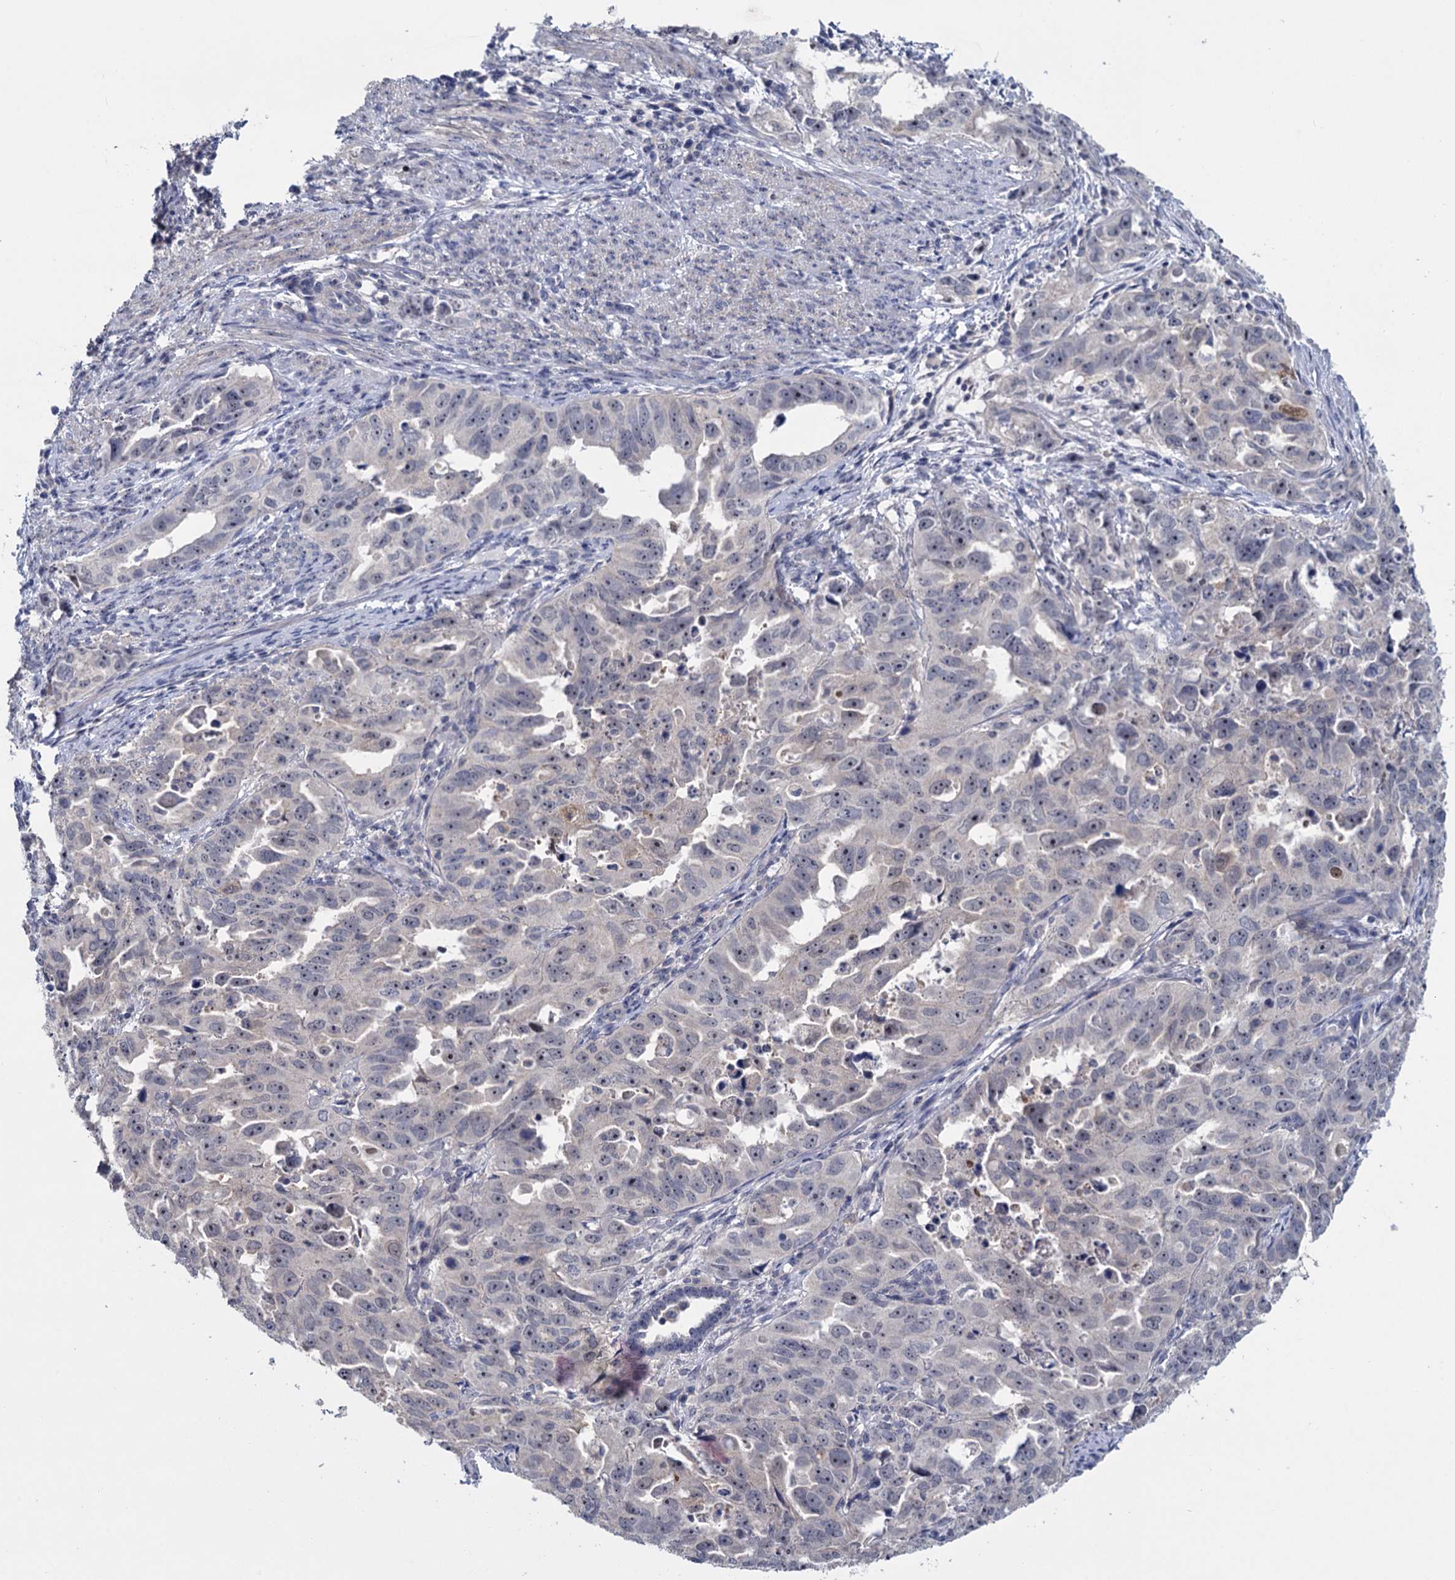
{"staining": {"intensity": "negative", "quantity": "none", "location": "none"}, "tissue": "endometrial cancer", "cell_type": "Tumor cells", "image_type": "cancer", "snomed": [{"axis": "morphology", "description": "Adenocarcinoma, NOS"}, {"axis": "topography", "description": "Endometrium"}], "caption": "Endometrial adenocarcinoma stained for a protein using immunohistochemistry displays no expression tumor cells.", "gene": "SFN", "patient": {"sex": "female", "age": 65}}